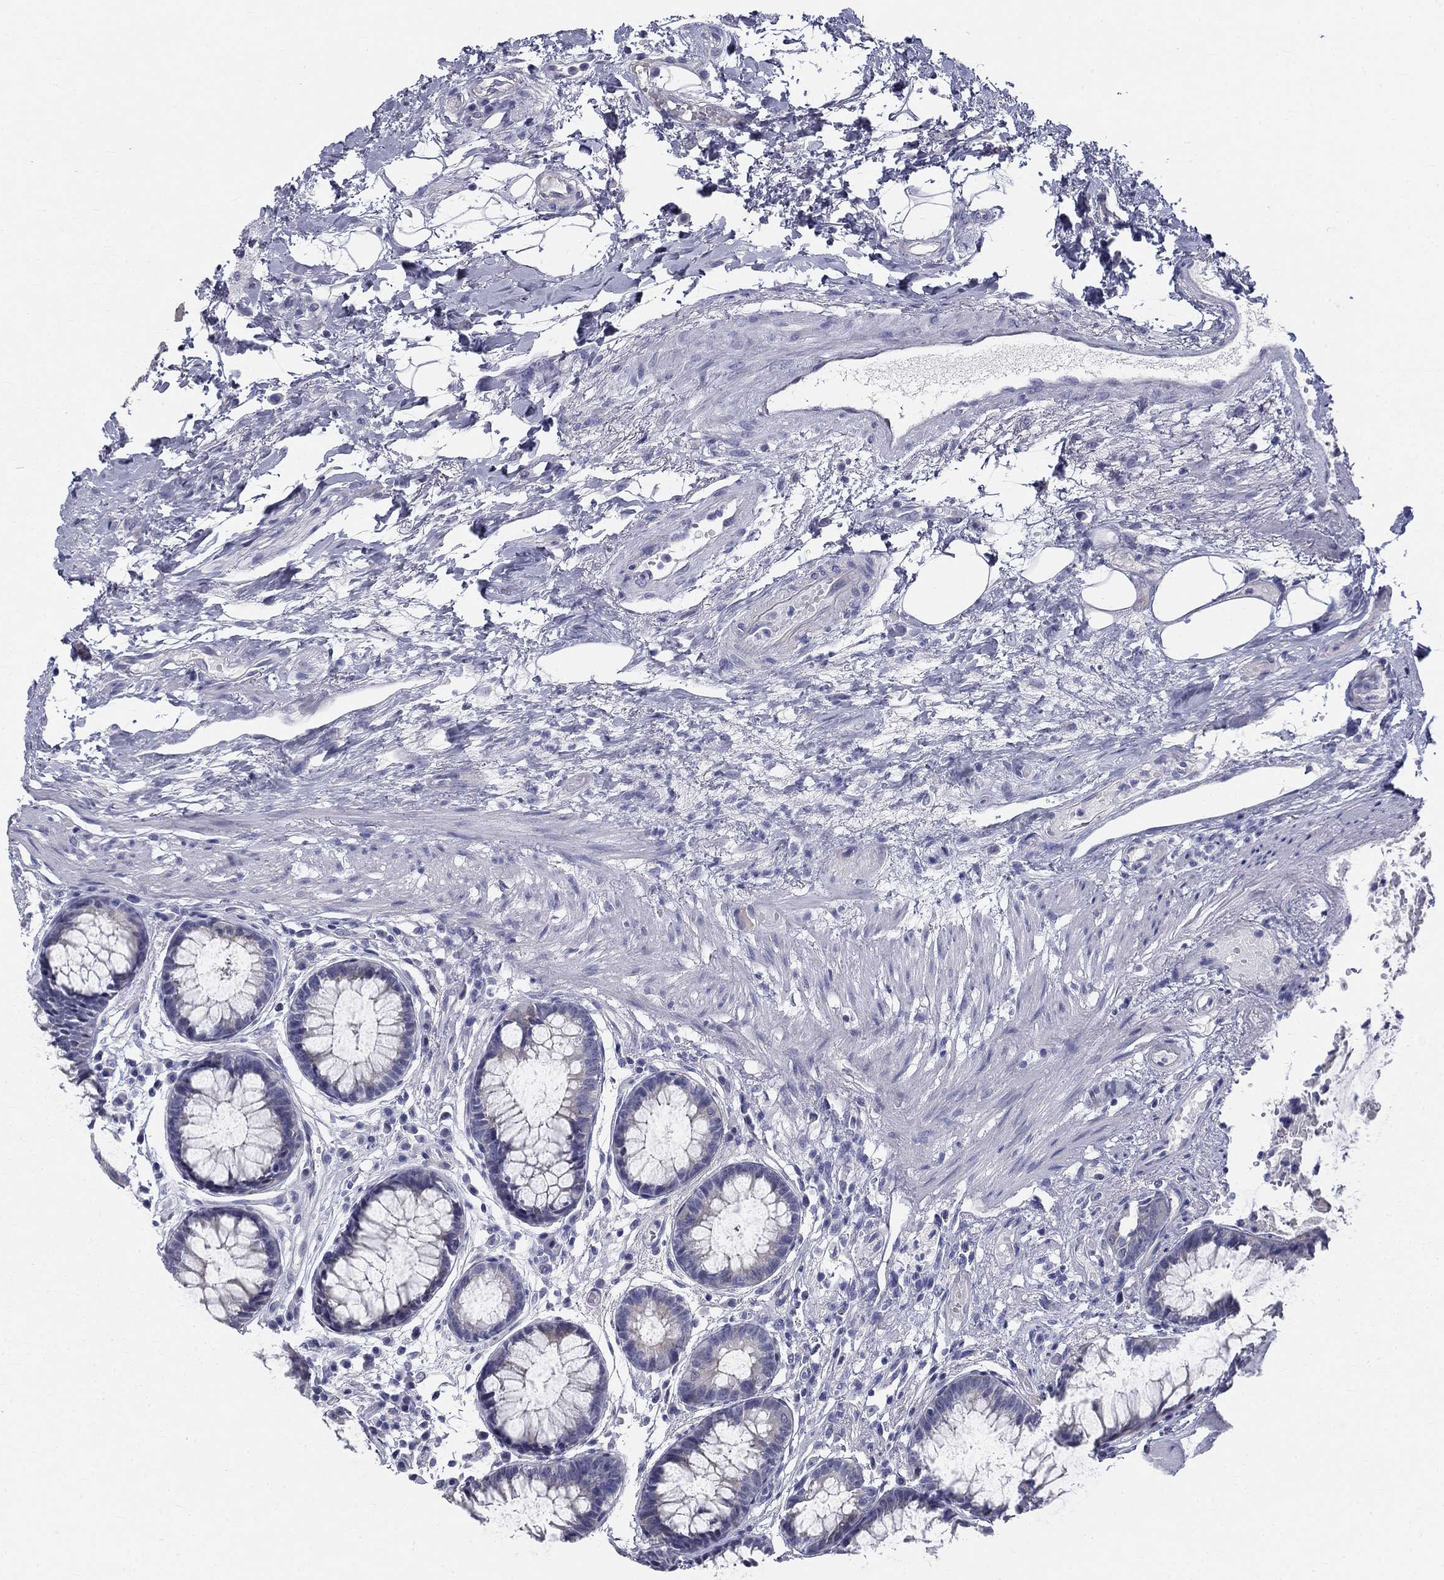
{"staining": {"intensity": "negative", "quantity": "none", "location": "none"}, "tissue": "rectum", "cell_type": "Glandular cells", "image_type": "normal", "snomed": [{"axis": "morphology", "description": "Normal tissue, NOS"}, {"axis": "topography", "description": "Rectum"}], "caption": "Photomicrograph shows no significant protein expression in glandular cells of unremarkable rectum.", "gene": "GALNTL5", "patient": {"sex": "female", "age": 68}}